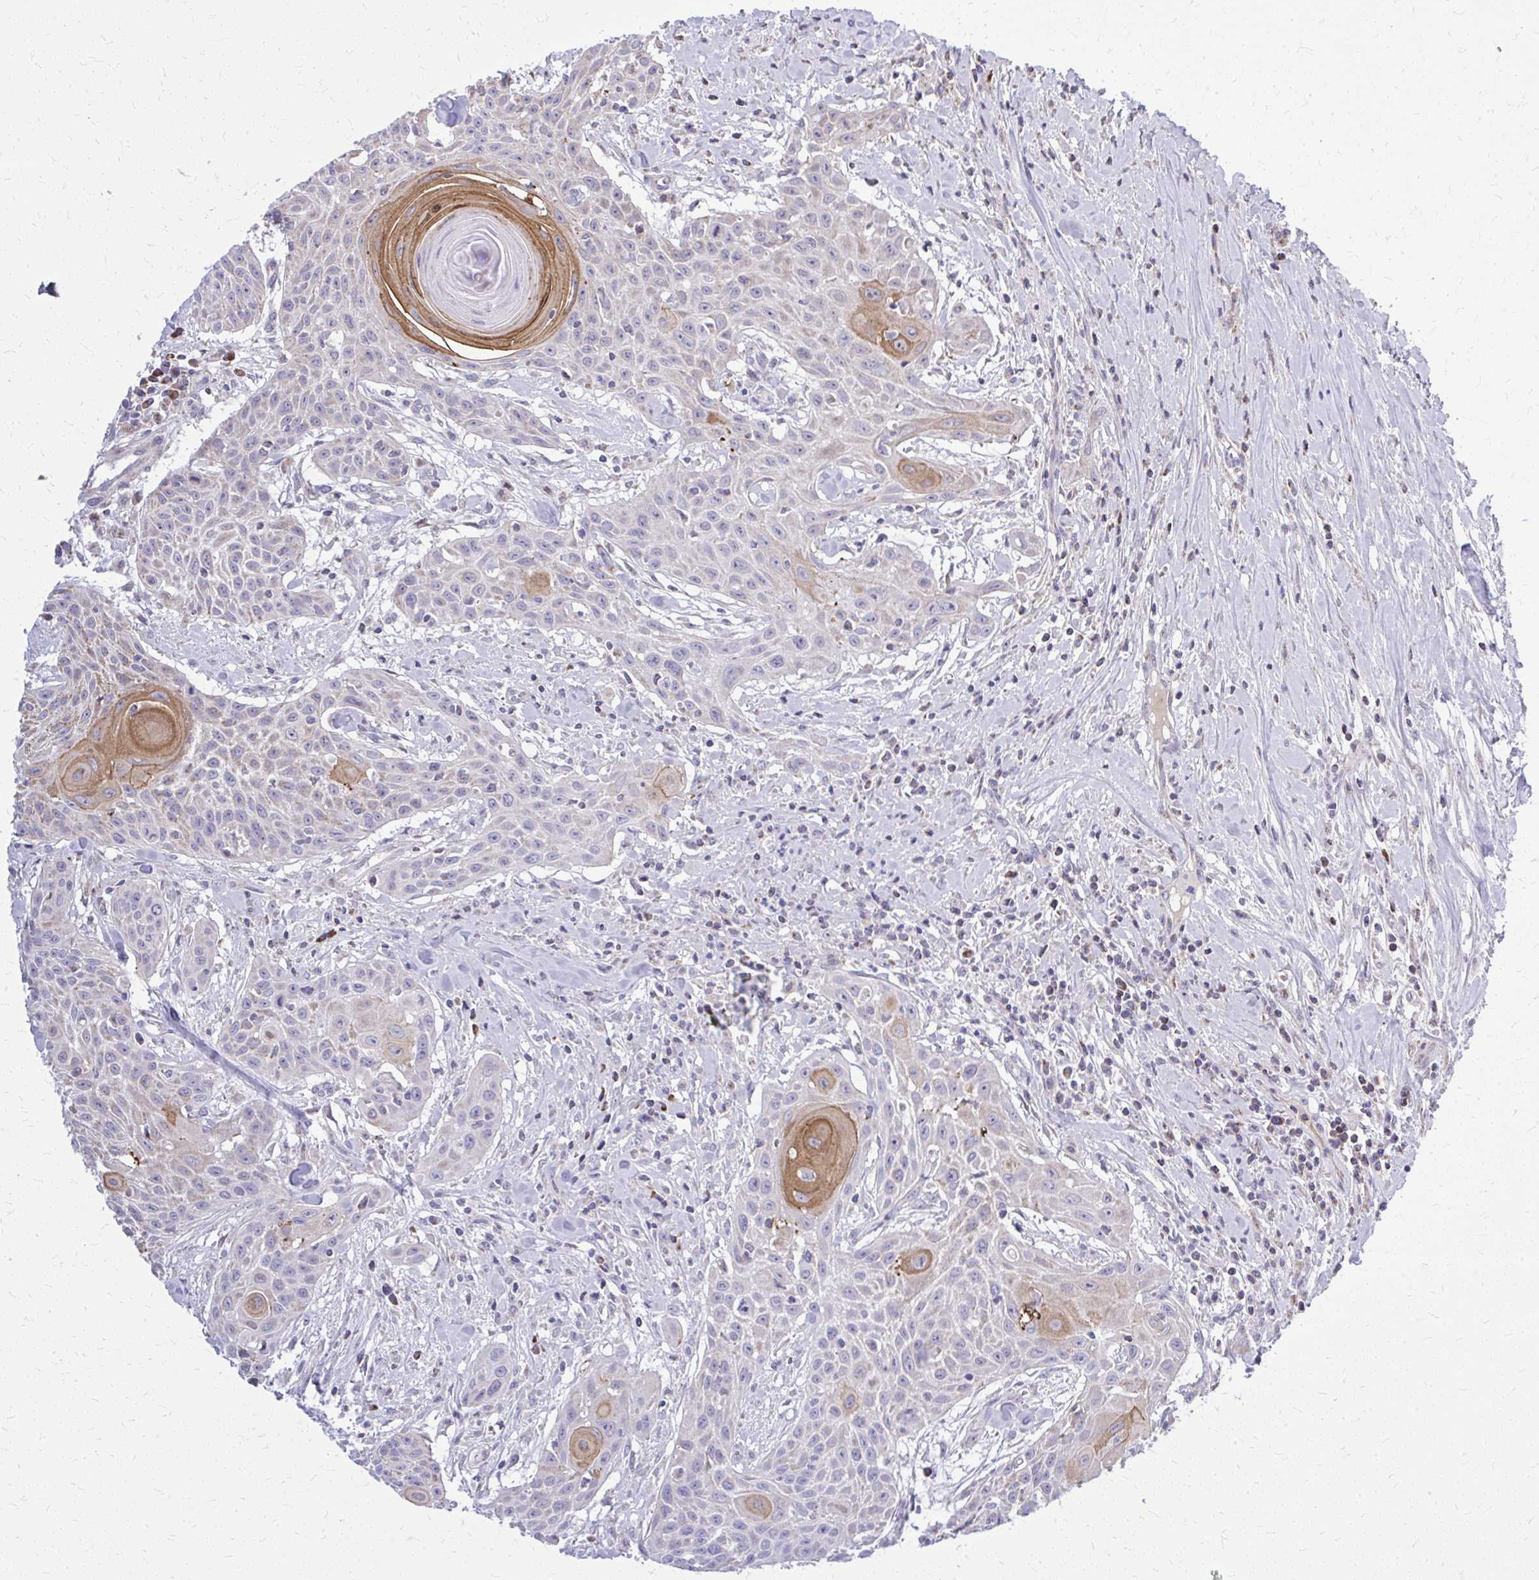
{"staining": {"intensity": "moderate", "quantity": "<25%", "location": "cytoplasmic/membranous"}, "tissue": "head and neck cancer", "cell_type": "Tumor cells", "image_type": "cancer", "snomed": [{"axis": "morphology", "description": "Squamous cell carcinoma, NOS"}, {"axis": "topography", "description": "Lymph node"}, {"axis": "topography", "description": "Salivary gland"}, {"axis": "topography", "description": "Head-Neck"}], "caption": "Head and neck cancer (squamous cell carcinoma) stained with a brown dye displays moderate cytoplasmic/membranous positive positivity in approximately <25% of tumor cells.", "gene": "ZNF362", "patient": {"sex": "female", "age": 74}}